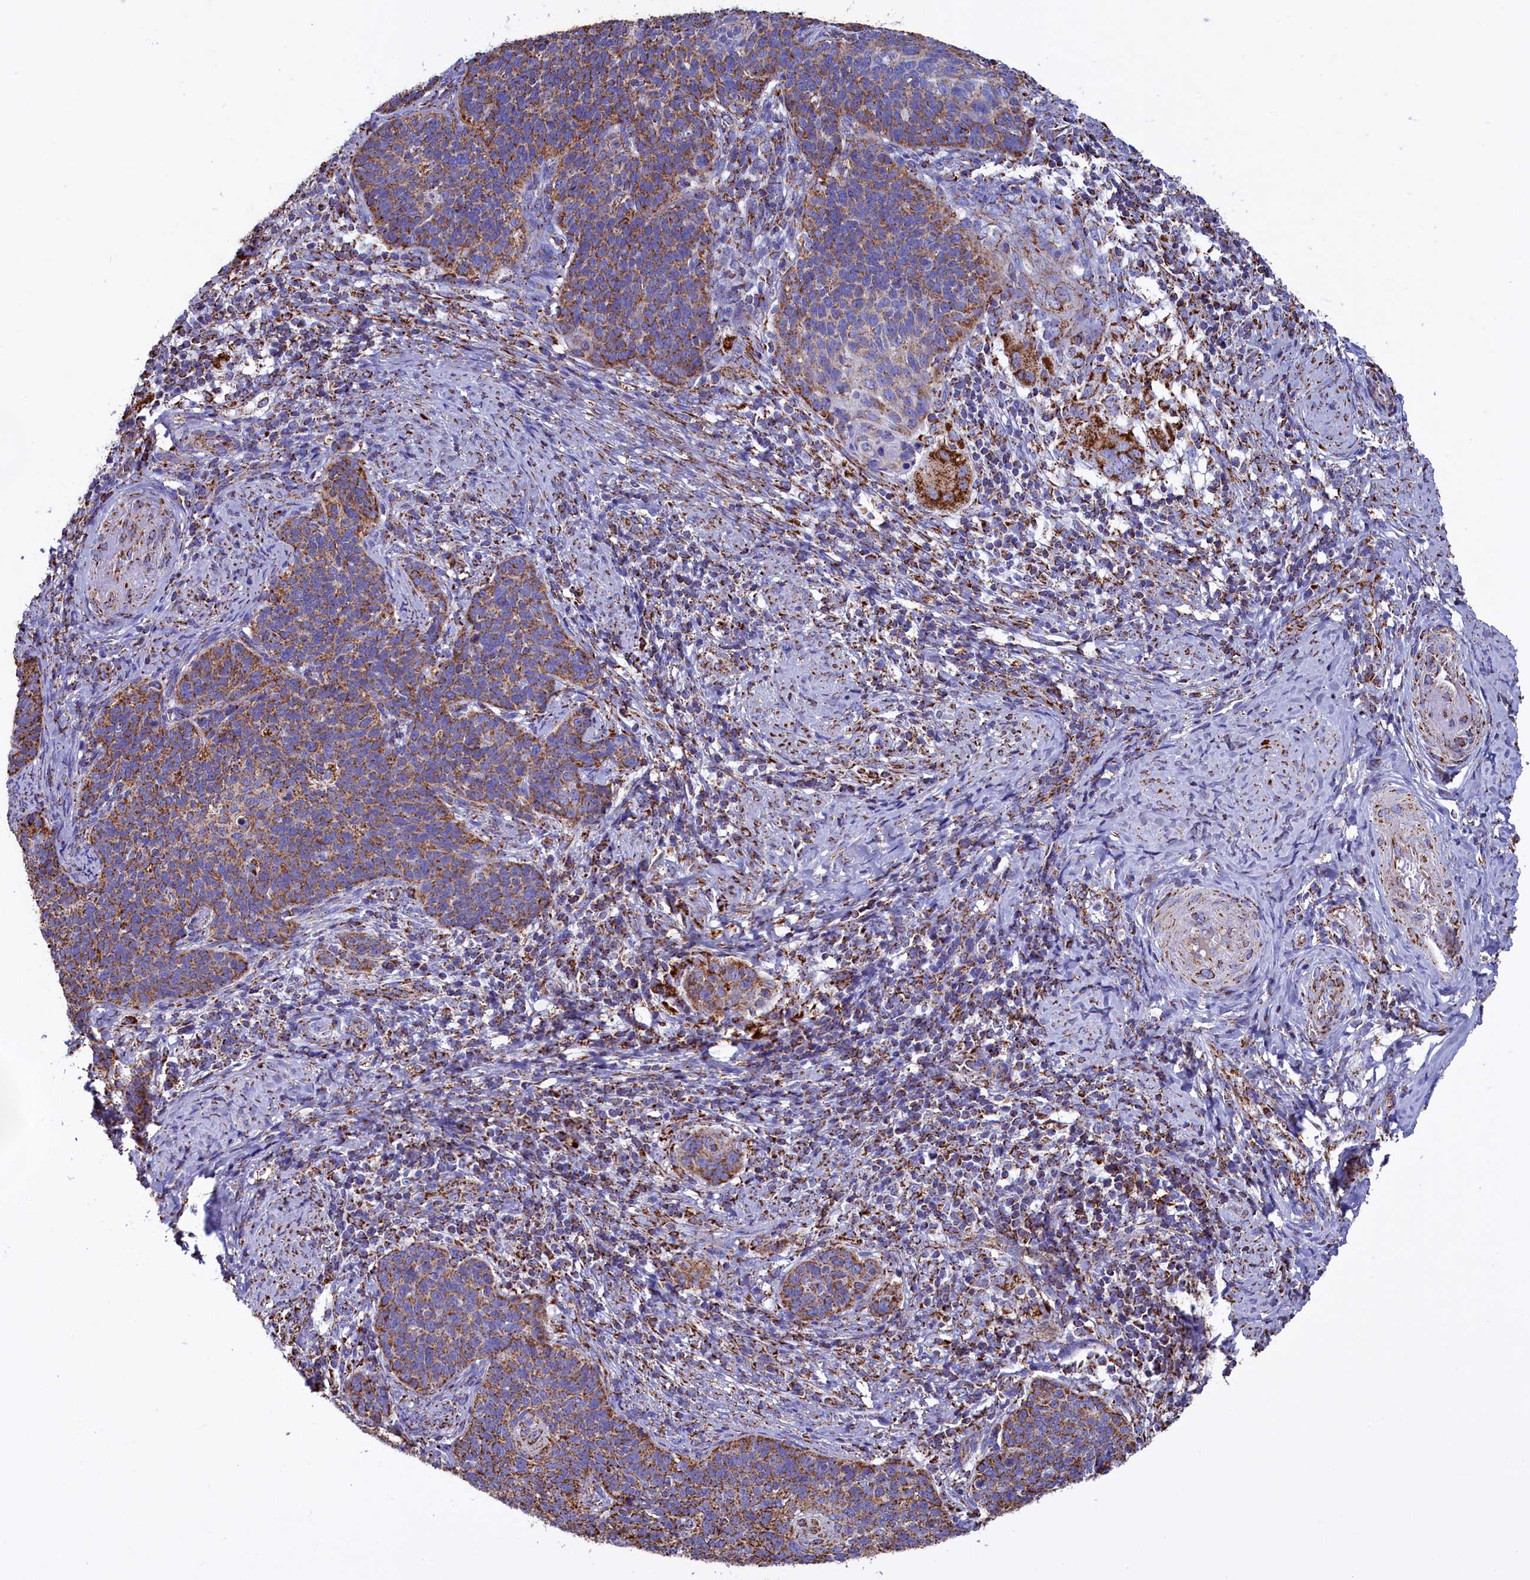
{"staining": {"intensity": "moderate", "quantity": ">75%", "location": "cytoplasmic/membranous"}, "tissue": "cervical cancer", "cell_type": "Tumor cells", "image_type": "cancer", "snomed": [{"axis": "morphology", "description": "Normal tissue, NOS"}, {"axis": "morphology", "description": "Squamous cell carcinoma, NOS"}, {"axis": "topography", "description": "Cervix"}], "caption": "Approximately >75% of tumor cells in human cervical cancer (squamous cell carcinoma) exhibit moderate cytoplasmic/membranous protein staining as visualized by brown immunohistochemical staining.", "gene": "SLC39A3", "patient": {"sex": "female", "age": 39}}